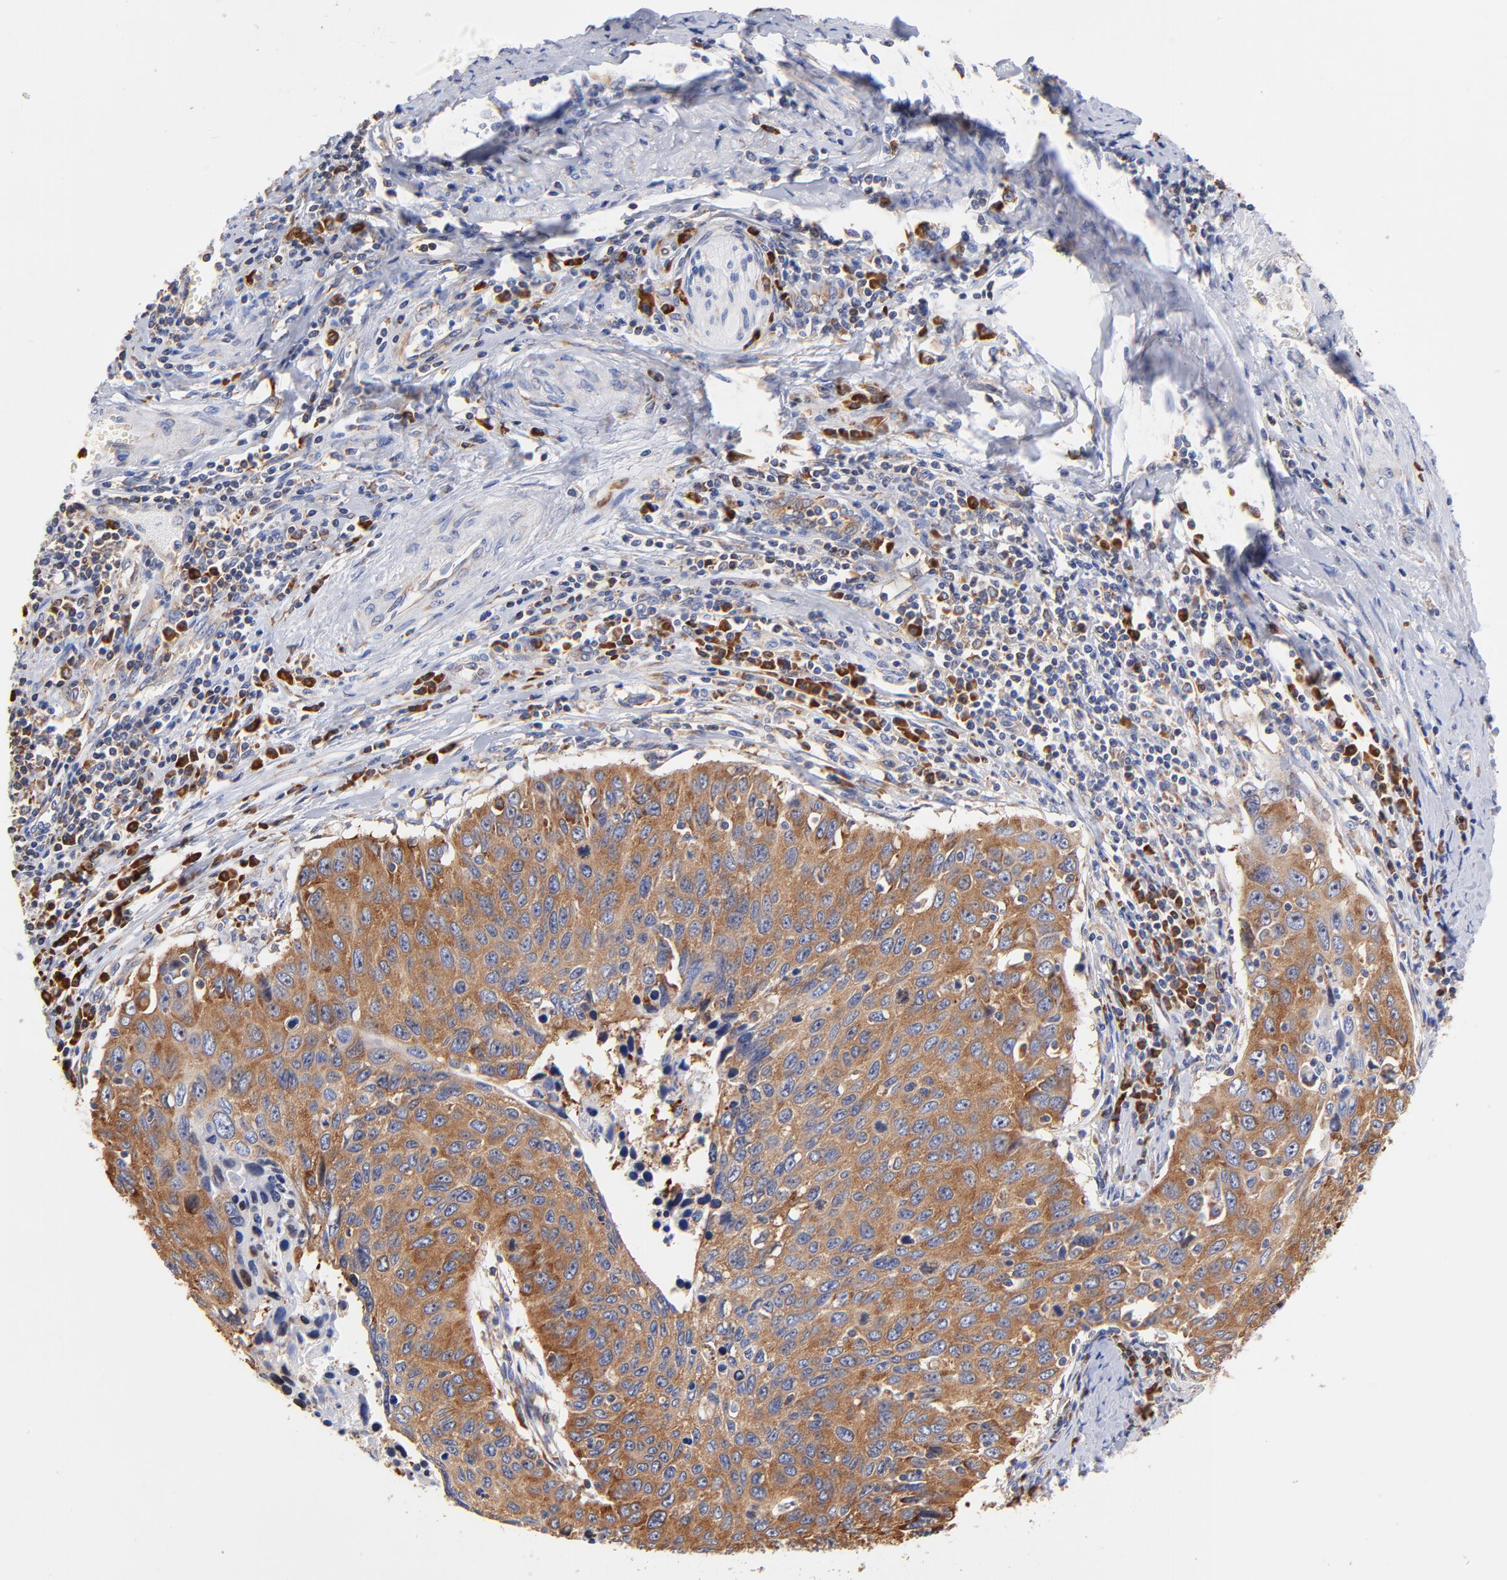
{"staining": {"intensity": "moderate", "quantity": ">75%", "location": "cytoplasmic/membranous"}, "tissue": "cervical cancer", "cell_type": "Tumor cells", "image_type": "cancer", "snomed": [{"axis": "morphology", "description": "Squamous cell carcinoma, NOS"}, {"axis": "topography", "description": "Cervix"}], "caption": "Cervical cancer tissue displays moderate cytoplasmic/membranous staining in approximately >75% of tumor cells, visualized by immunohistochemistry.", "gene": "RPL27", "patient": {"sex": "female", "age": 53}}